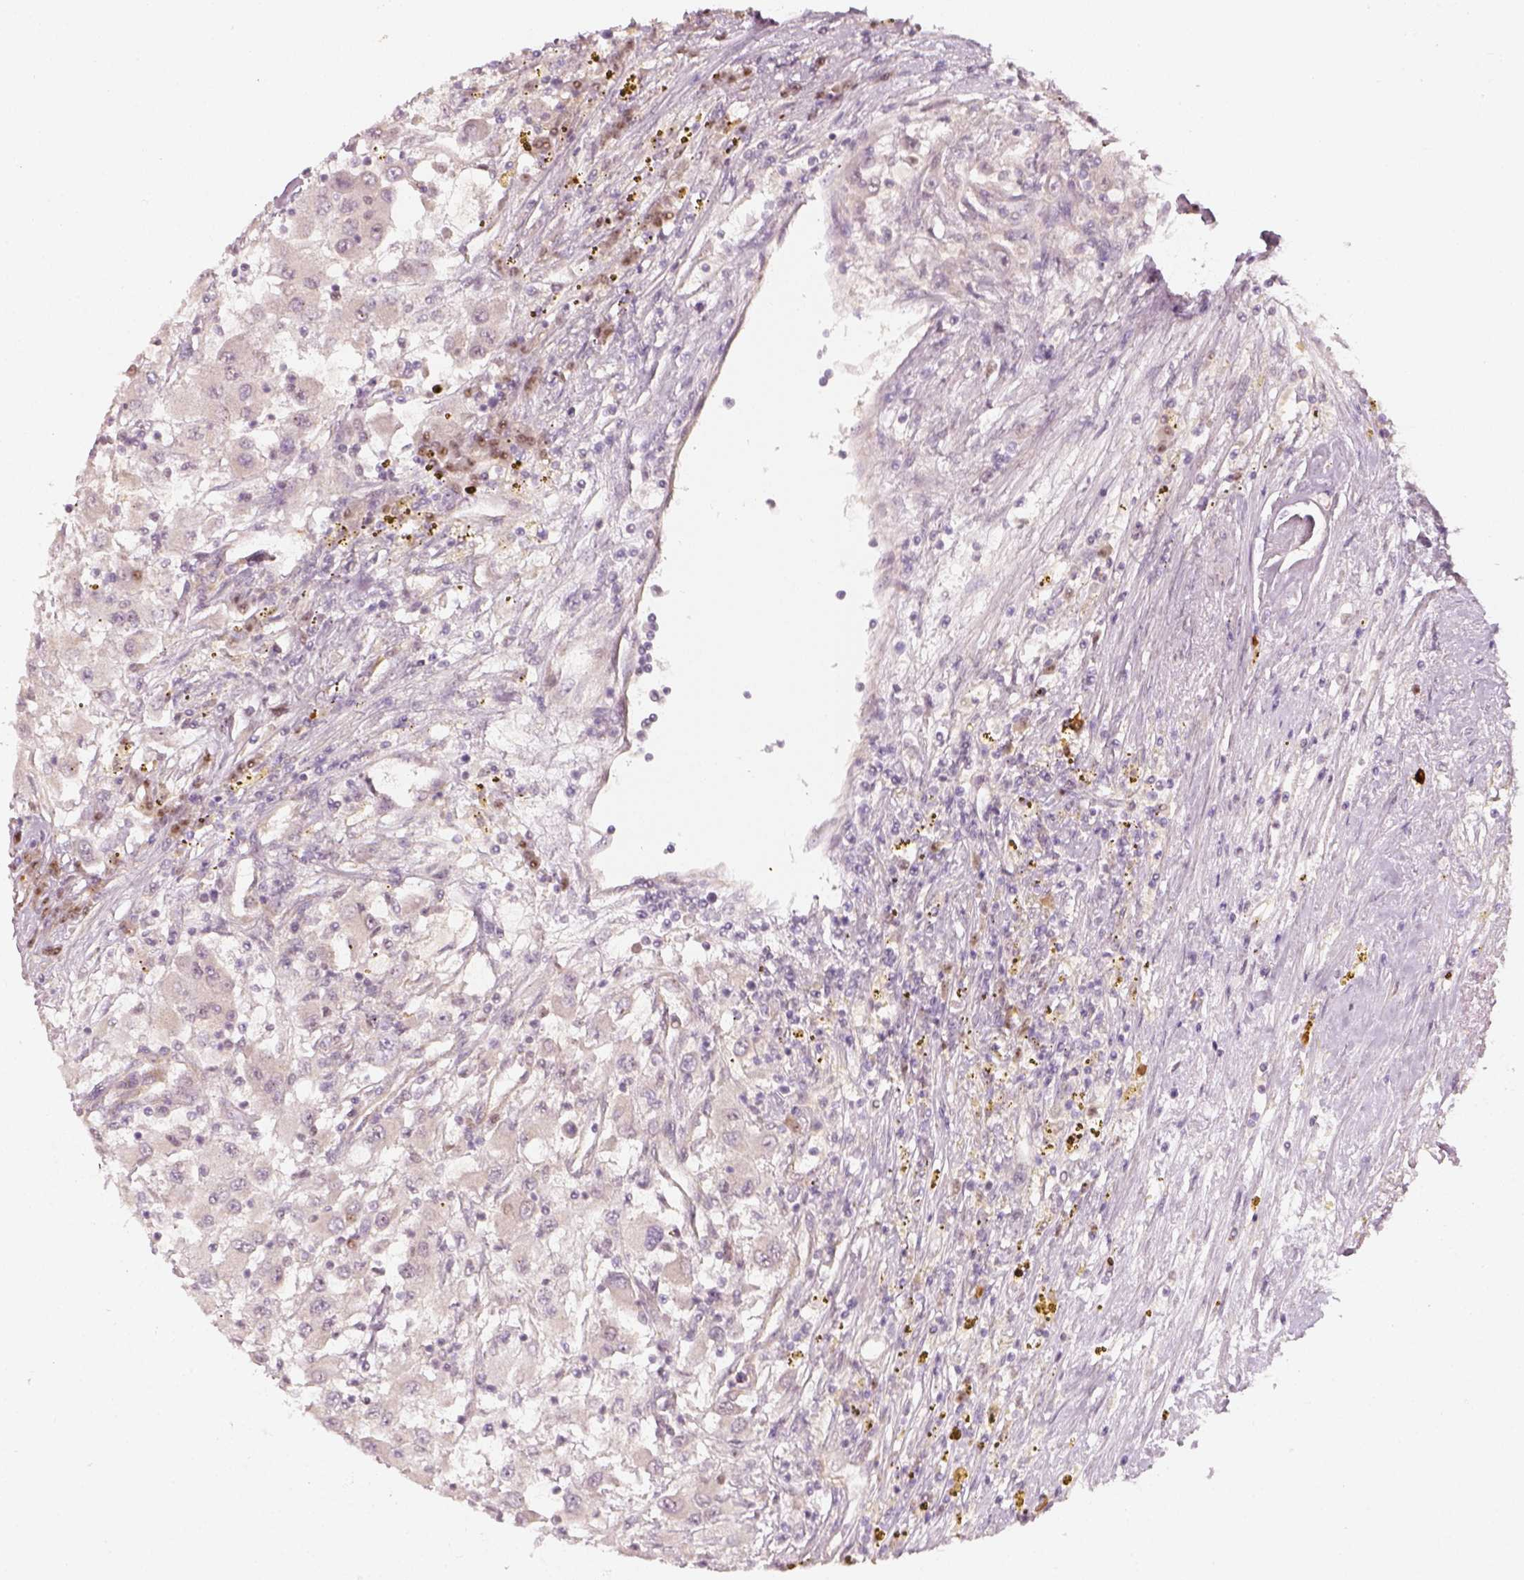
{"staining": {"intensity": "weak", "quantity": "<25%", "location": "nuclear"}, "tissue": "renal cancer", "cell_type": "Tumor cells", "image_type": "cancer", "snomed": [{"axis": "morphology", "description": "Adenocarcinoma, NOS"}, {"axis": "topography", "description": "Kidney"}], "caption": "Renal cancer (adenocarcinoma) was stained to show a protein in brown. There is no significant positivity in tumor cells.", "gene": "EAF2", "patient": {"sex": "female", "age": 67}}